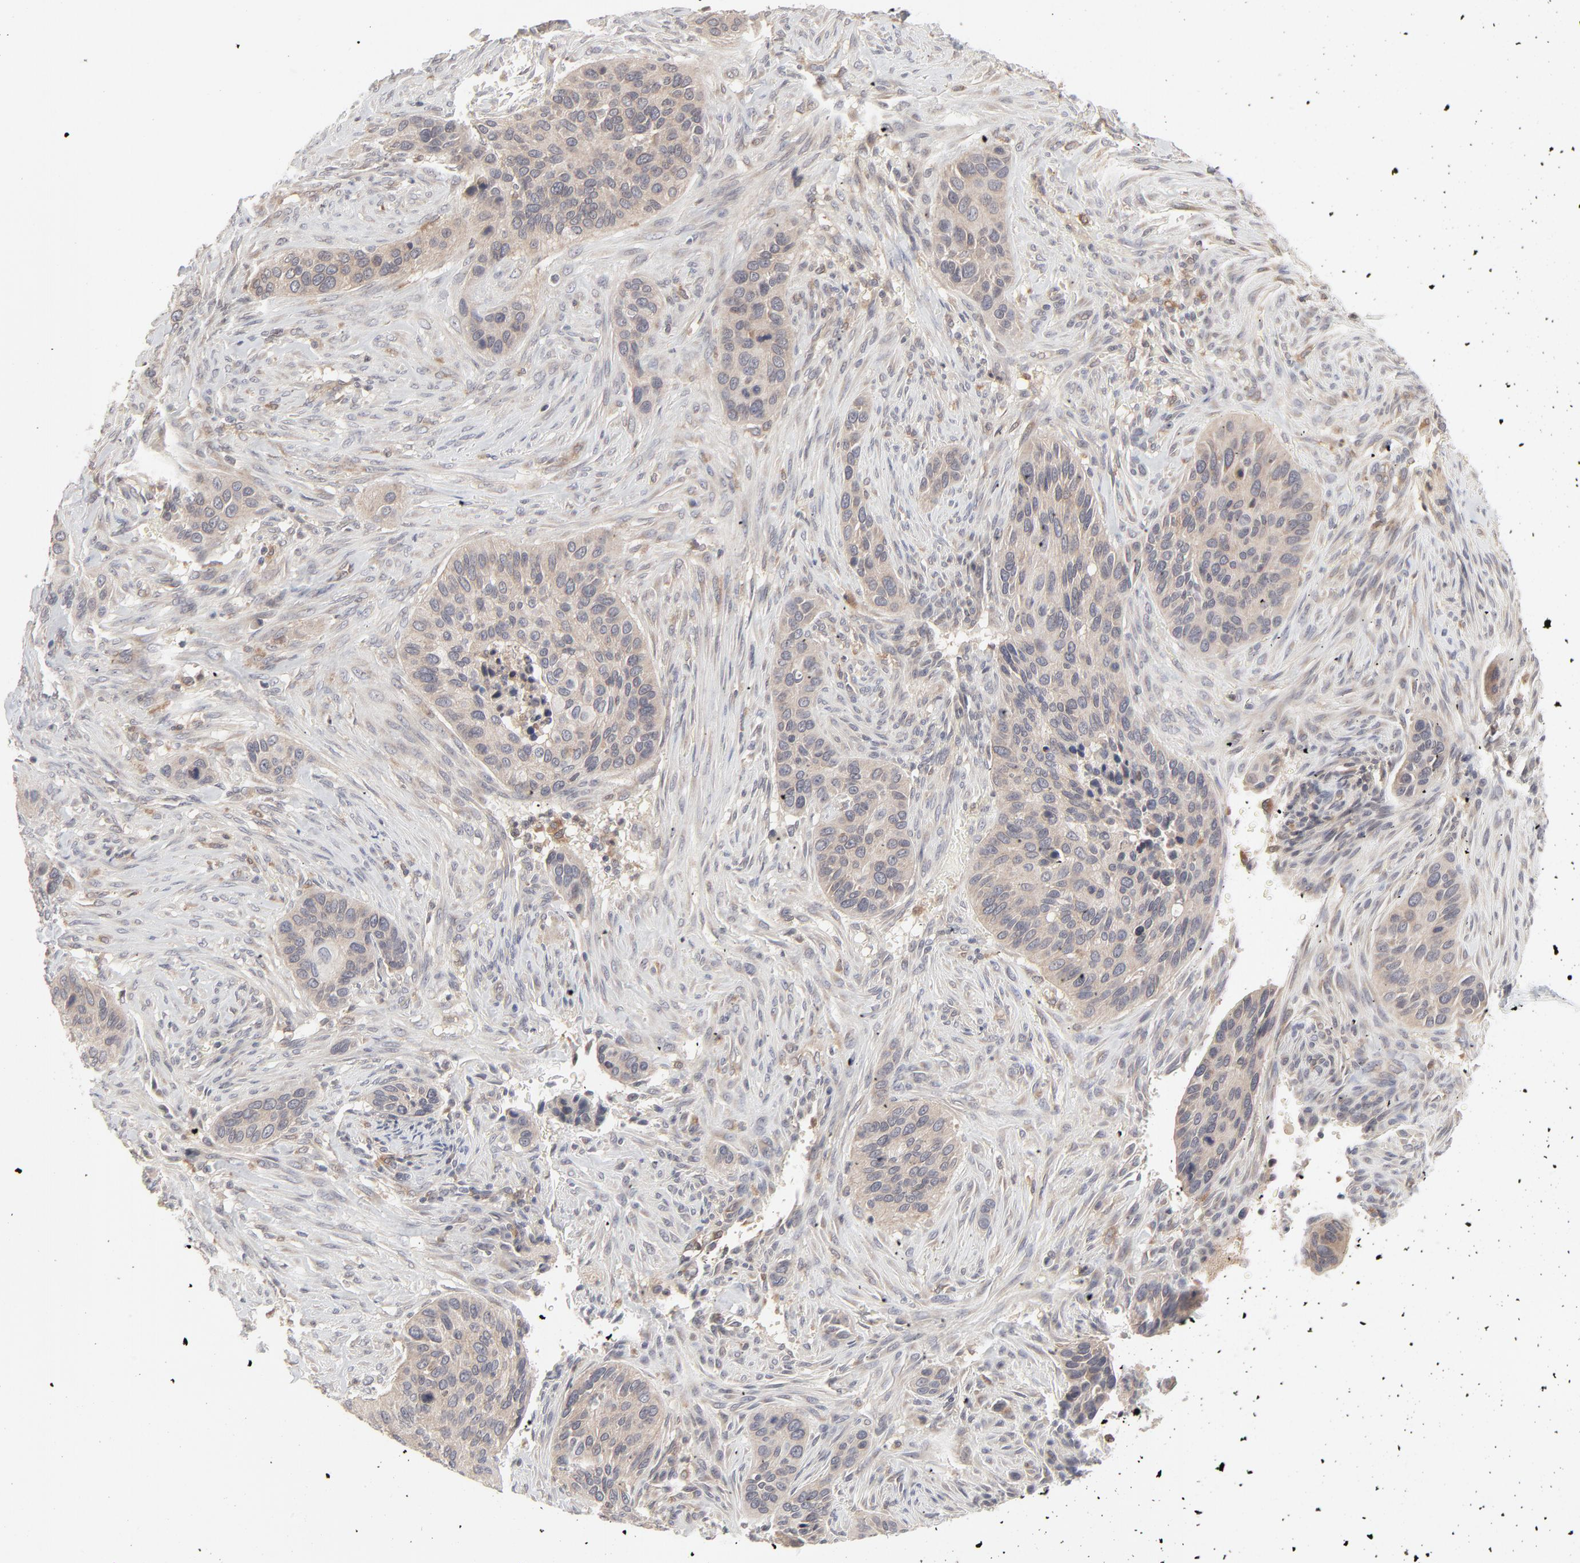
{"staining": {"intensity": "weak", "quantity": ">75%", "location": "cytoplasmic/membranous"}, "tissue": "cervical cancer", "cell_type": "Tumor cells", "image_type": "cancer", "snomed": [{"axis": "morphology", "description": "Adenocarcinoma, NOS"}, {"axis": "topography", "description": "Cervix"}], "caption": "Adenocarcinoma (cervical) stained for a protein (brown) demonstrates weak cytoplasmic/membranous positive positivity in about >75% of tumor cells.", "gene": "RAB5C", "patient": {"sex": "female", "age": 29}}